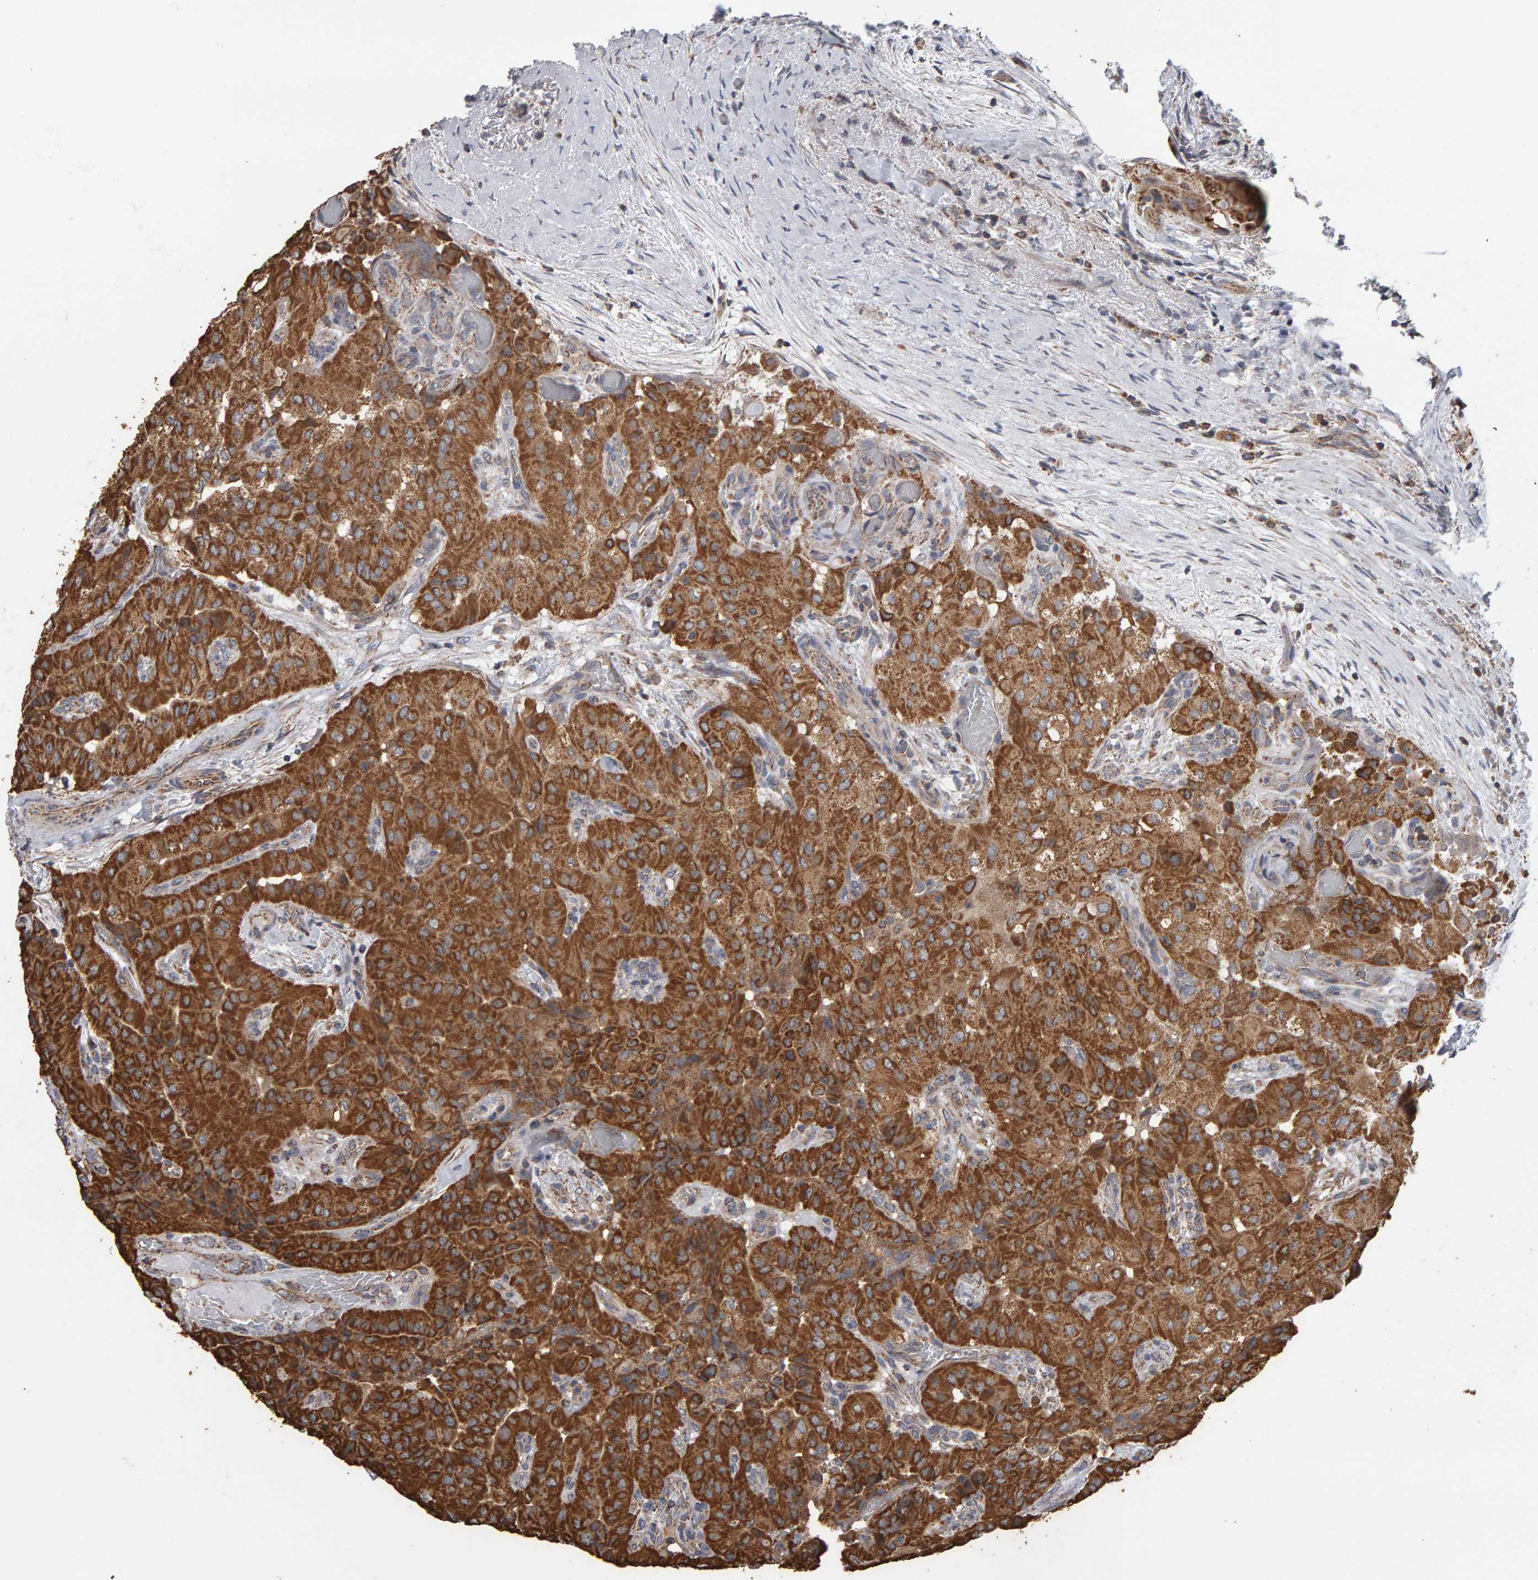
{"staining": {"intensity": "strong", "quantity": ">75%", "location": "cytoplasmic/membranous"}, "tissue": "thyroid cancer", "cell_type": "Tumor cells", "image_type": "cancer", "snomed": [{"axis": "morphology", "description": "Papillary adenocarcinoma, NOS"}, {"axis": "topography", "description": "Thyroid gland"}], "caption": "This is an image of immunohistochemistry (IHC) staining of thyroid papillary adenocarcinoma, which shows strong expression in the cytoplasmic/membranous of tumor cells.", "gene": "TOM1L1", "patient": {"sex": "female", "age": 59}}